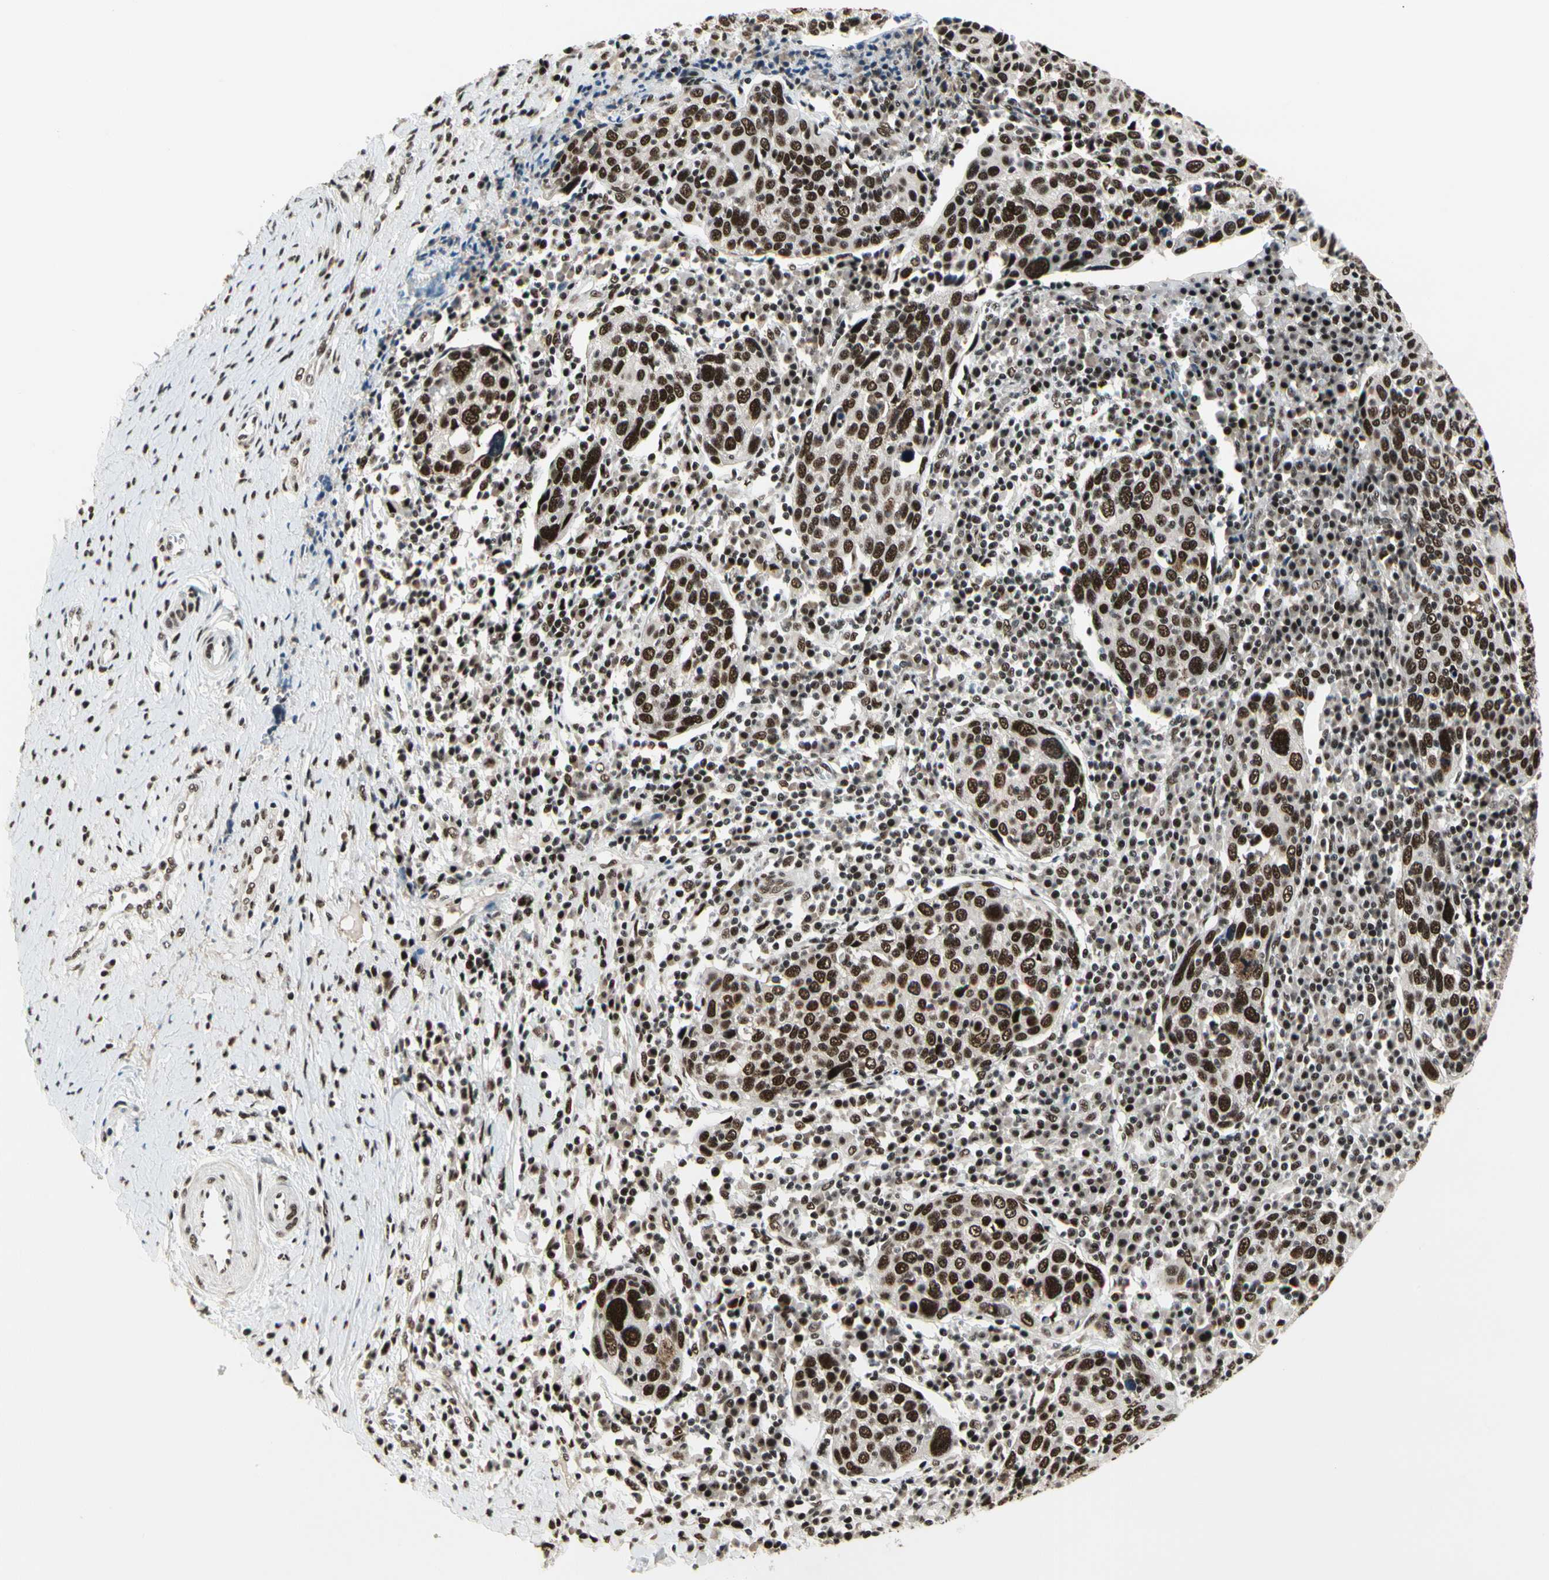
{"staining": {"intensity": "strong", "quantity": ">75%", "location": "nuclear"}, "tissue": "cervical cancer", "cell_type": "Tumor cells", "image_type": "cancer", "snomed": [{"axis": "morphology", "description": "Squamous cell carcinoma, NOS"}, {"axis": "topography", "description": "Cervix"}], "caption": "Immunohistochemical staining of squamous cell carcinoma (cervical) demonstrates strong nuclear protein positivity in about >75% of tumor cells.", "gene": "SRSF11", "patient": {"sex": "female", "age": 40}}